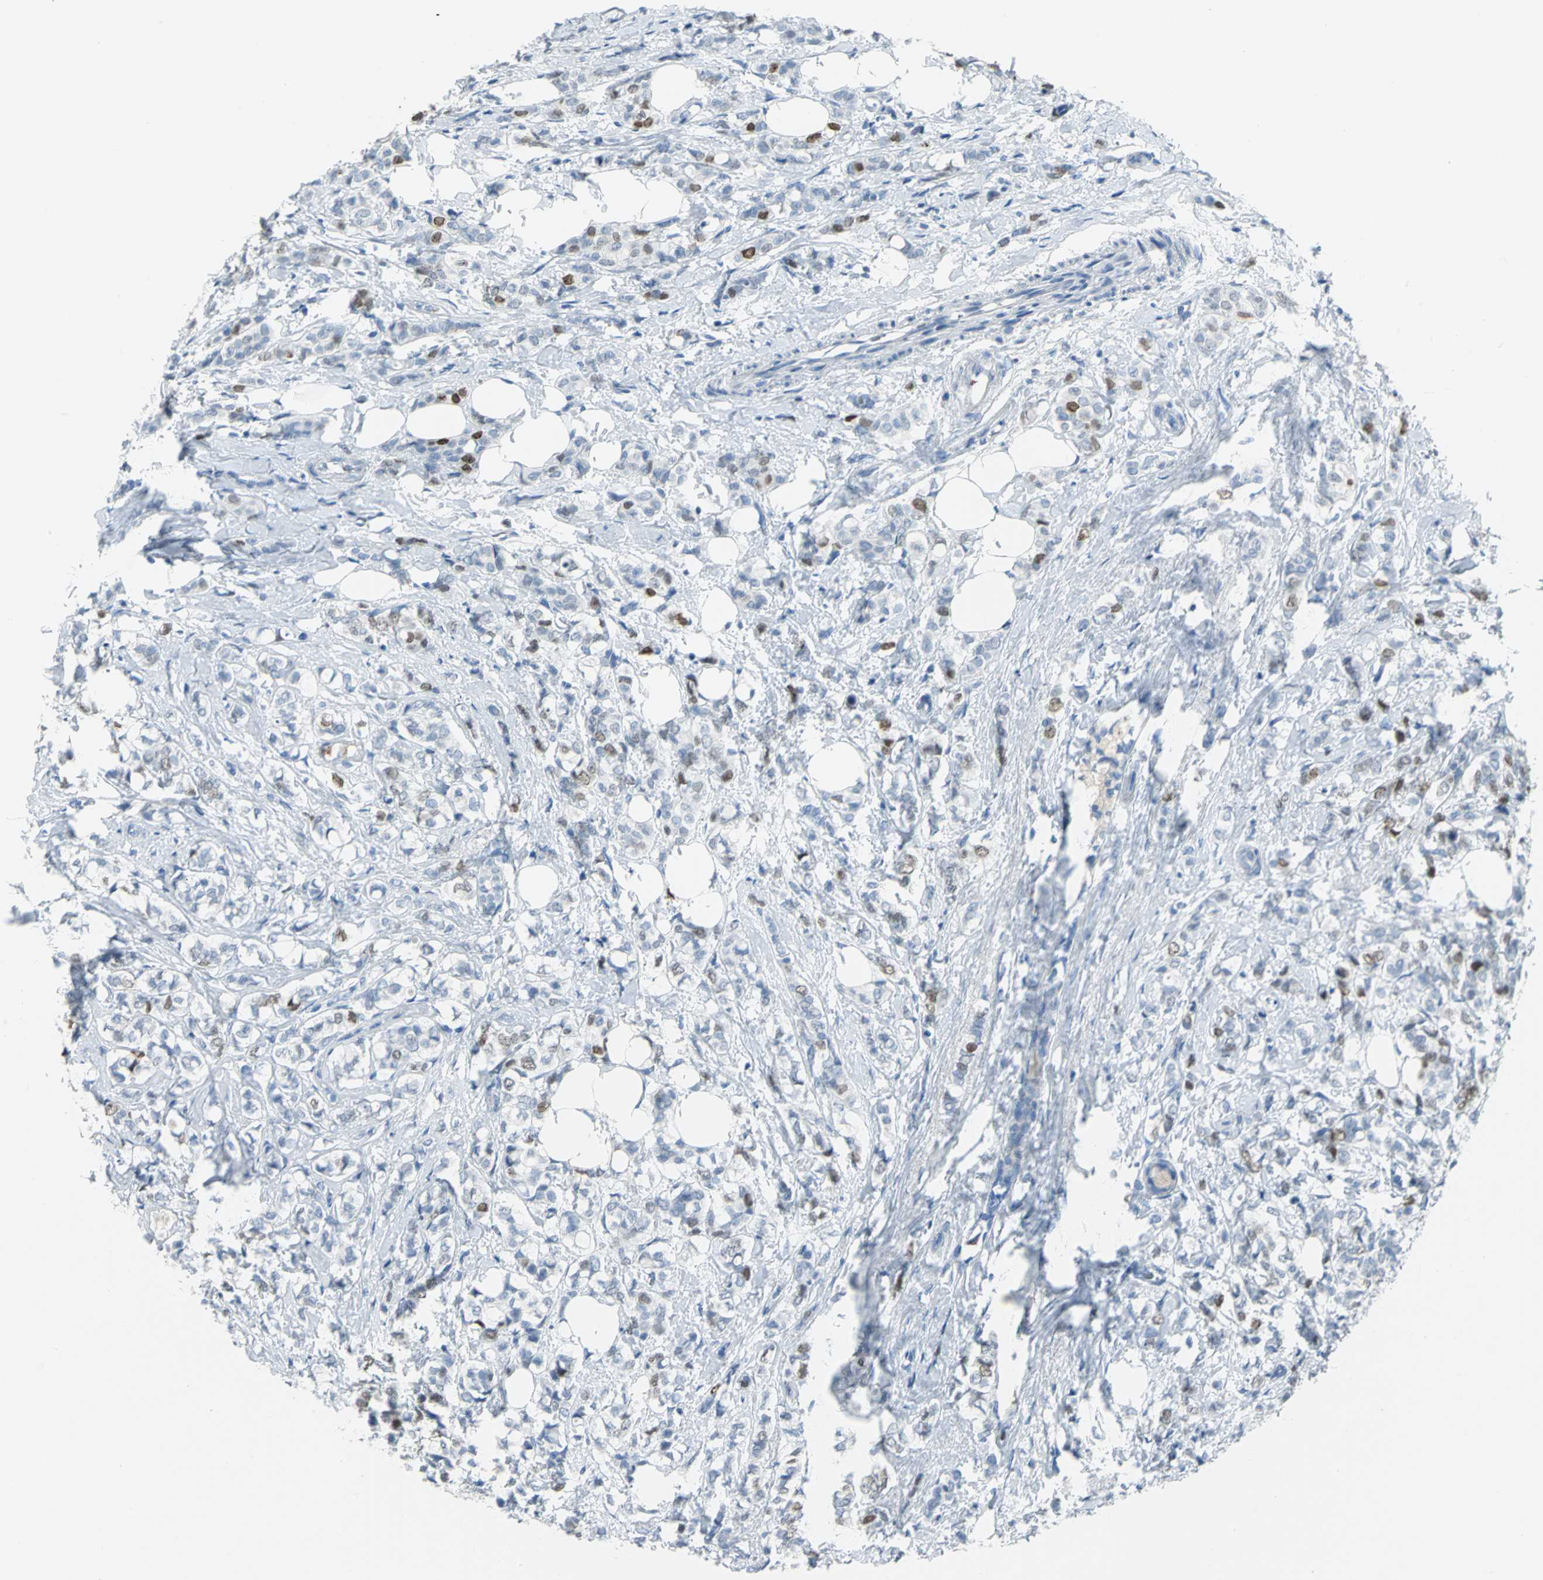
{"staining": {"intensity": "moderate", "quantity": "25%-75%", "location": "nuclear"}, "tissue": "breast cancer", "cell_type": "Tumor cells", "image_type": "cancer", "snomed": [{"axis": "morphology", "description": "Lobular carcinoma"}, {"axis": "topography", "description": "Breast"}], "caption": "Lobular carcinoma (breast) stained with a brown dye displays moderate nuclear positive staining in about 25%-75% of tumor cells.", "gene": "MCM3", "patient": {"sex": "female", "age": 60}}